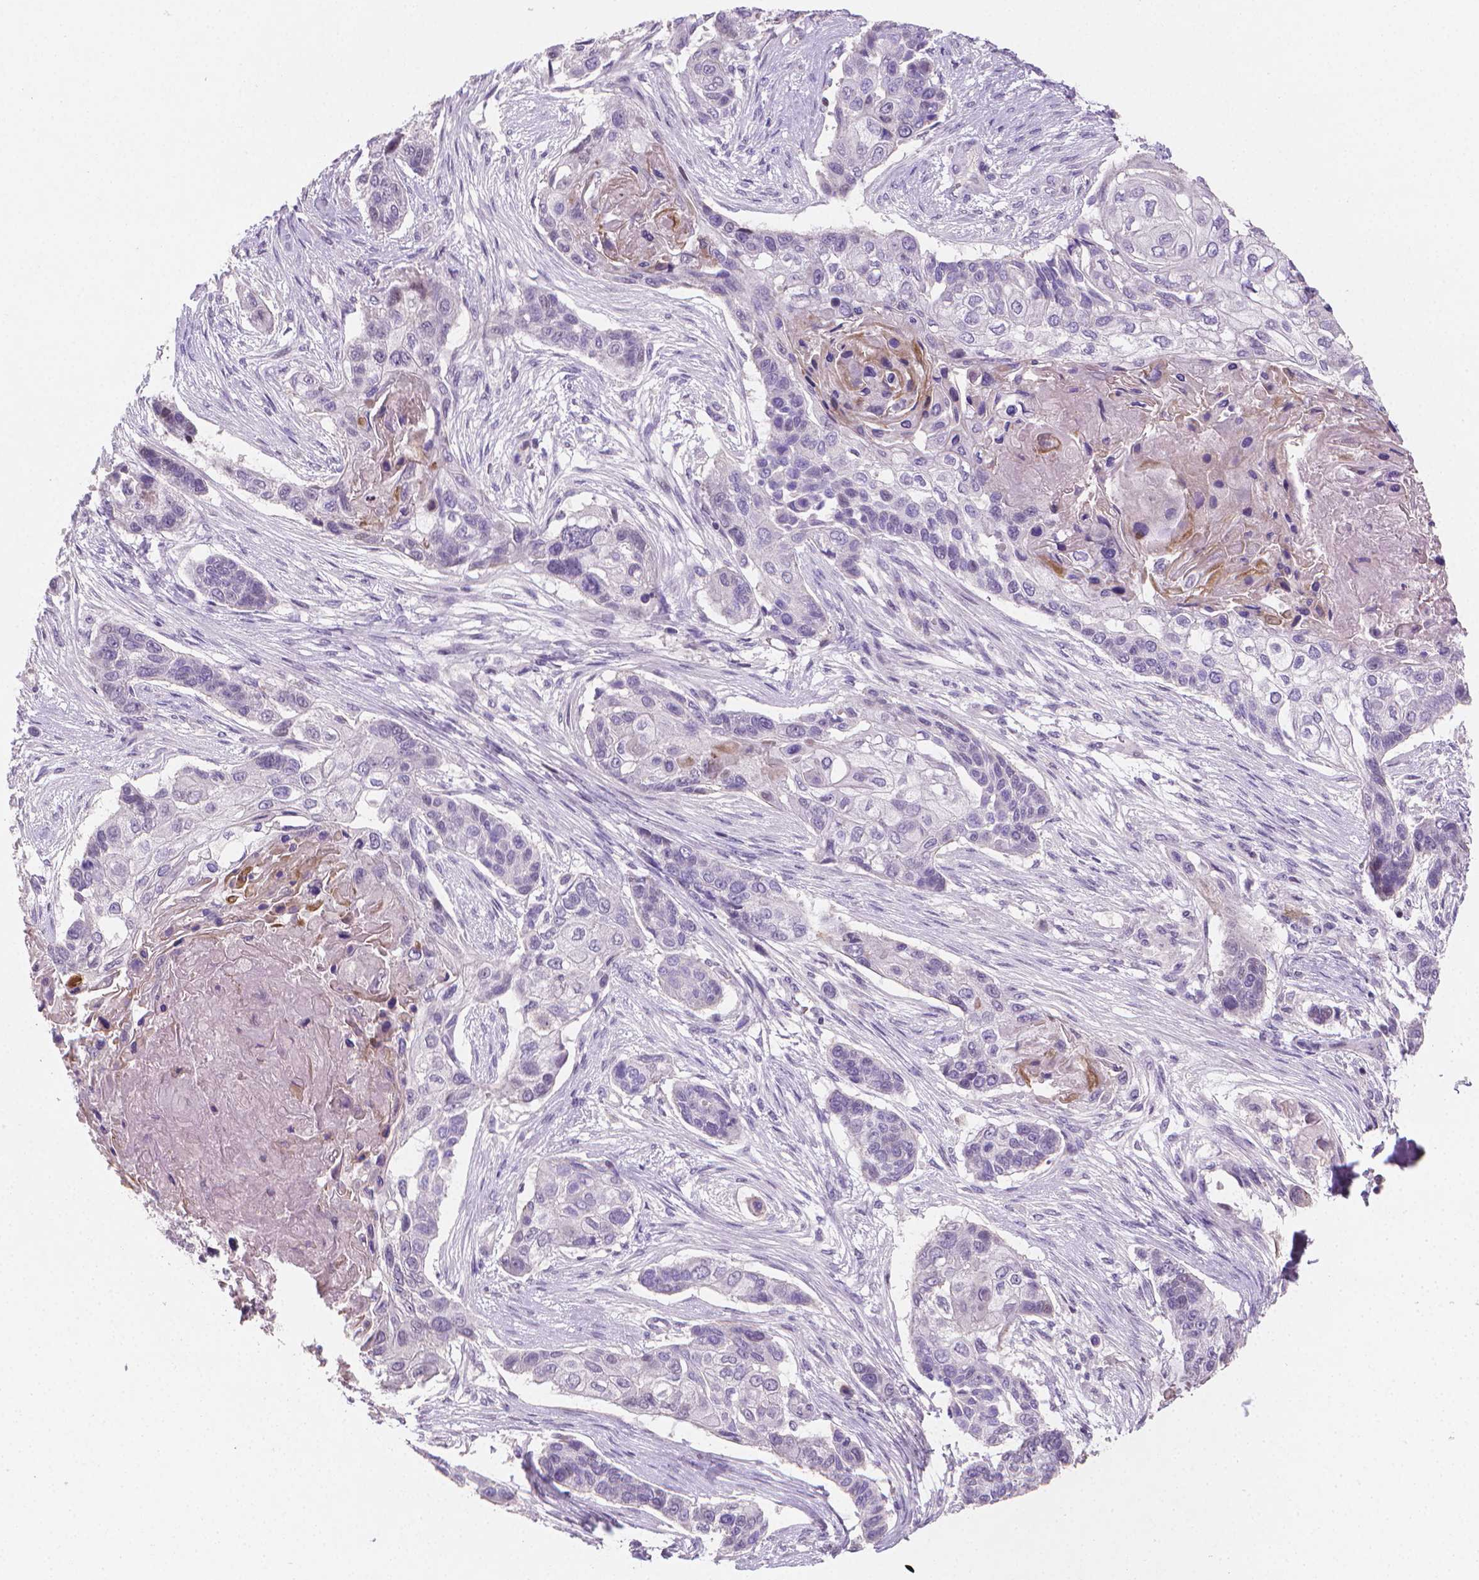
{"staining": {"intensity": "negative", "quantity": "none", "location": "none"}, "tissue": "lung cancer", "cell_type": "Tumor cells", "image_type": "cancer", "snomed": [{"axis": "morphology", "description": "Squamous cell carcinoma, NOS"}, {"axis": "topography", "description": "Lung"}], "caption": "This is an IHC micrograph of human squamous cell carcinoma (lung). There is no expression in tumor cells.", "gene": "CLXN", "patient": {"sex": "male", "age": 69}}